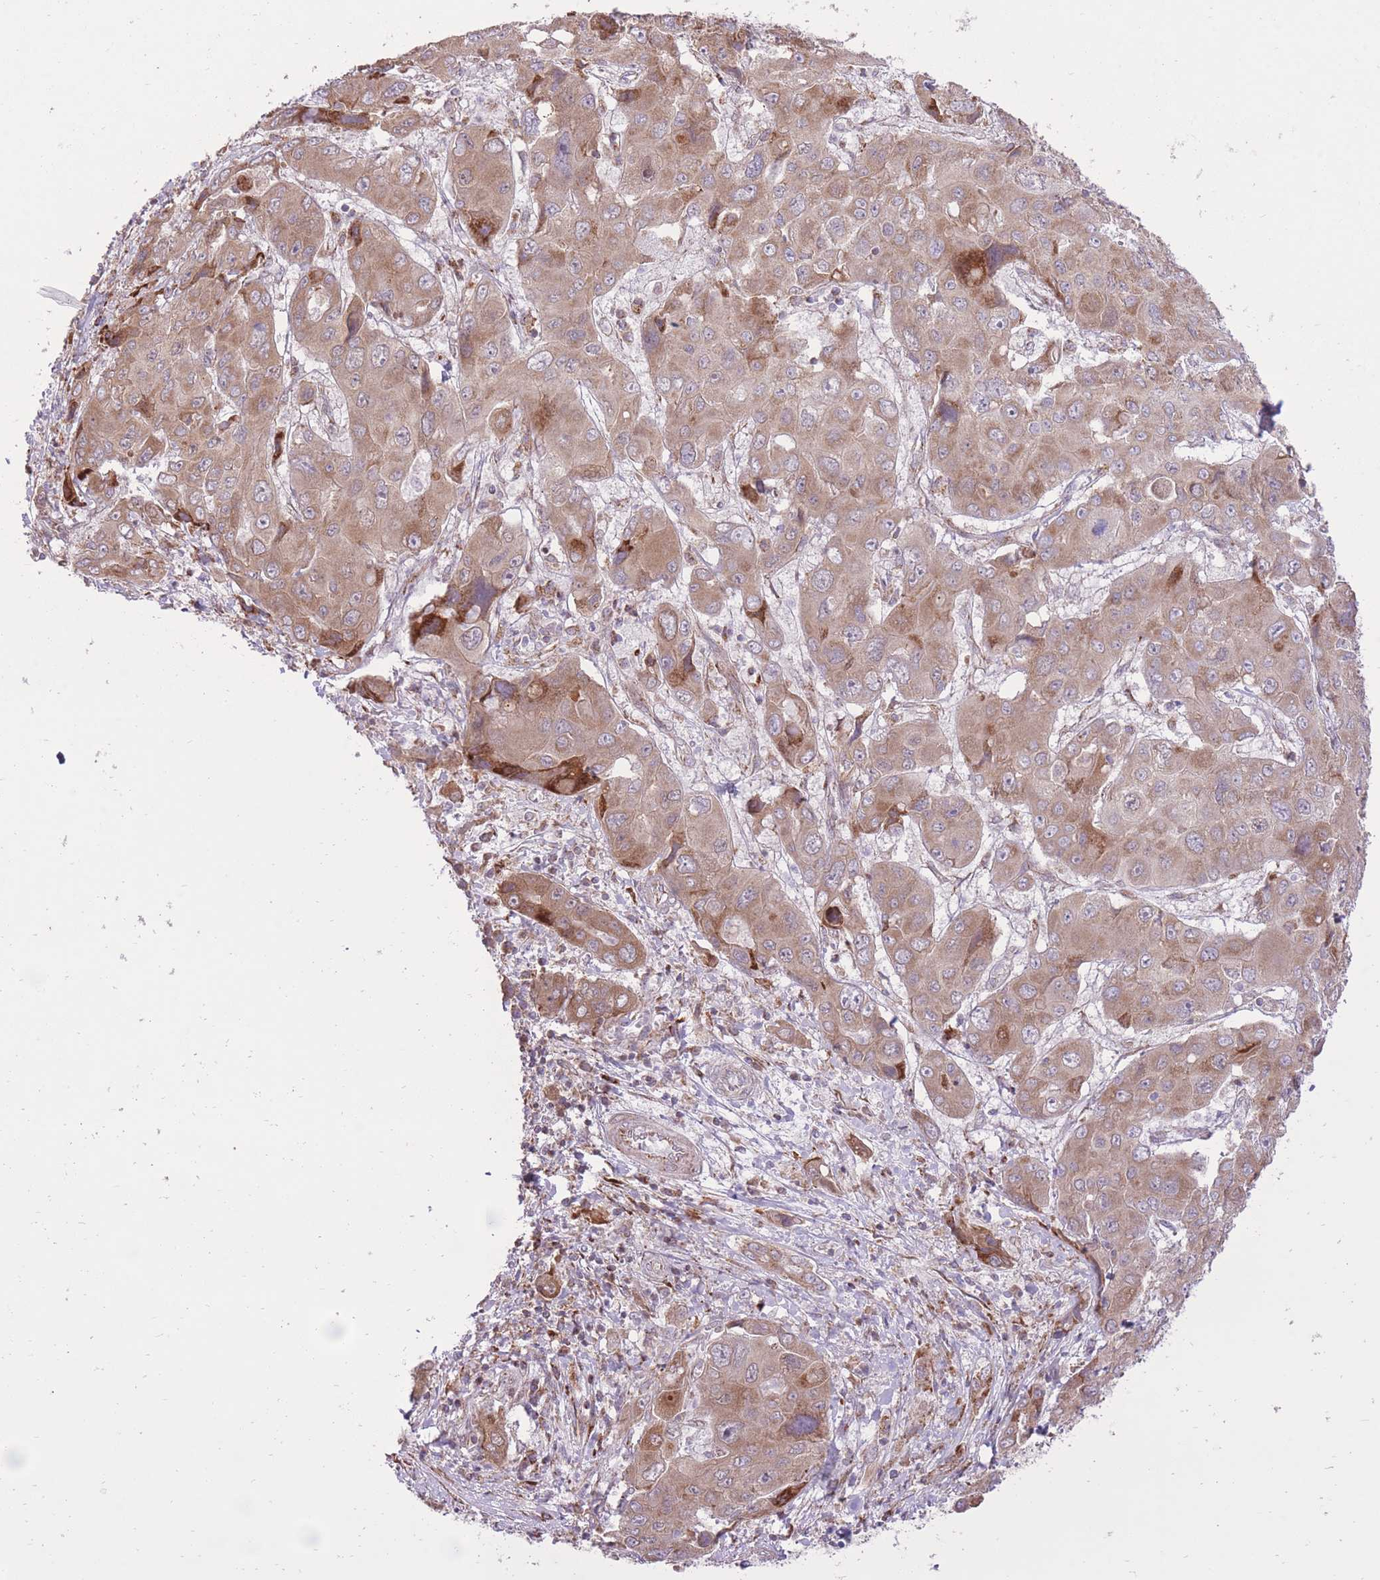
{"staining": {"intensity": "moderate", "quantity": ">75%", "location": "cytoplasmic/membranous"}, "tissue": "liver cancer", "cell_type": "Tumor cells", "image_type": "cancer", "snomed": [{"axis": "morphology", "description": "Cholangiocarcinoma"}, {"axis": "topography", "description": "Liver"}], "caption": "Immunohistochemistry (IHC) of human cholangiocarcinoma (liver) displays medium levels of moderate cytoplasmic/membranous expression in about >75% of tumor cells. (brown staining indicates protein expression, while blue staining denotes nuclei).", "gene": "SLC4A4", "patient": {"sex": "male", "age": 67}}